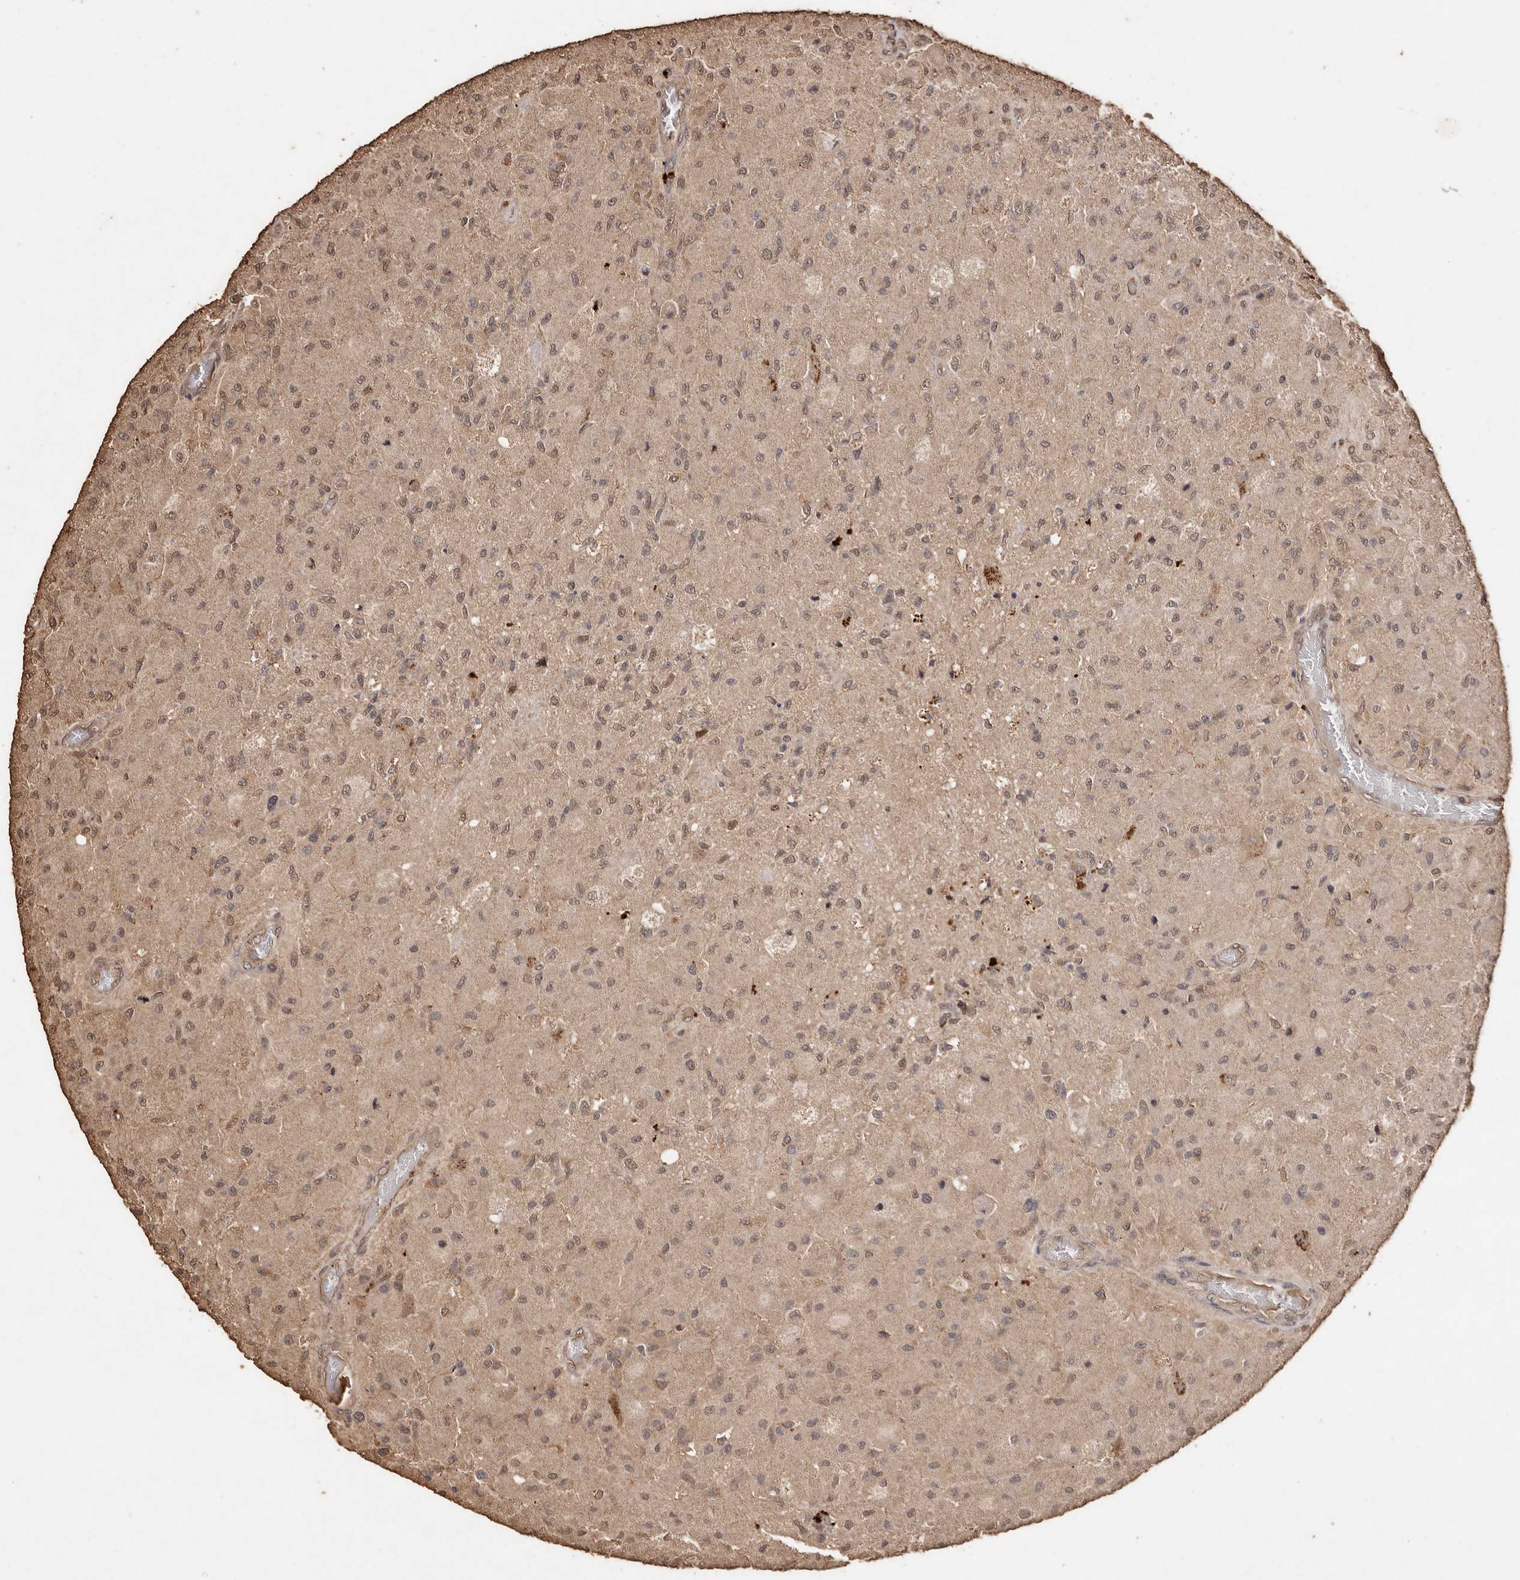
{"staining": {"intensity": "weak", "quantity": ">75%", "location": "cytoplasmic/membranous,nuclear"}, "tissue": "glioma", "cell_type": "Tumor cells", "image_type": "cancer", "snomed": [{"axis": "morphology", "description": "Normal tissue, NOS"}, {"axis": "morphology", "description": "Glioma, malignant, High grade"}, {"axis": "topography", "description": "Cerebral cortex"}], "caption": "High-power microscopy captured an immunohistochemistry (IHC) image of glioma, revealing weak cytoplasmic/membranous and nuclear staining in about >75% of tumor cells. The protein of interest is stained brown, and the nuclei are stained in blue (DAB (3,3'-diaminobenzidine) IHC with brightfield microscopy, high magnification).", "gene": "PKDCC", "patient": {"sex": "male", "age": 77}}